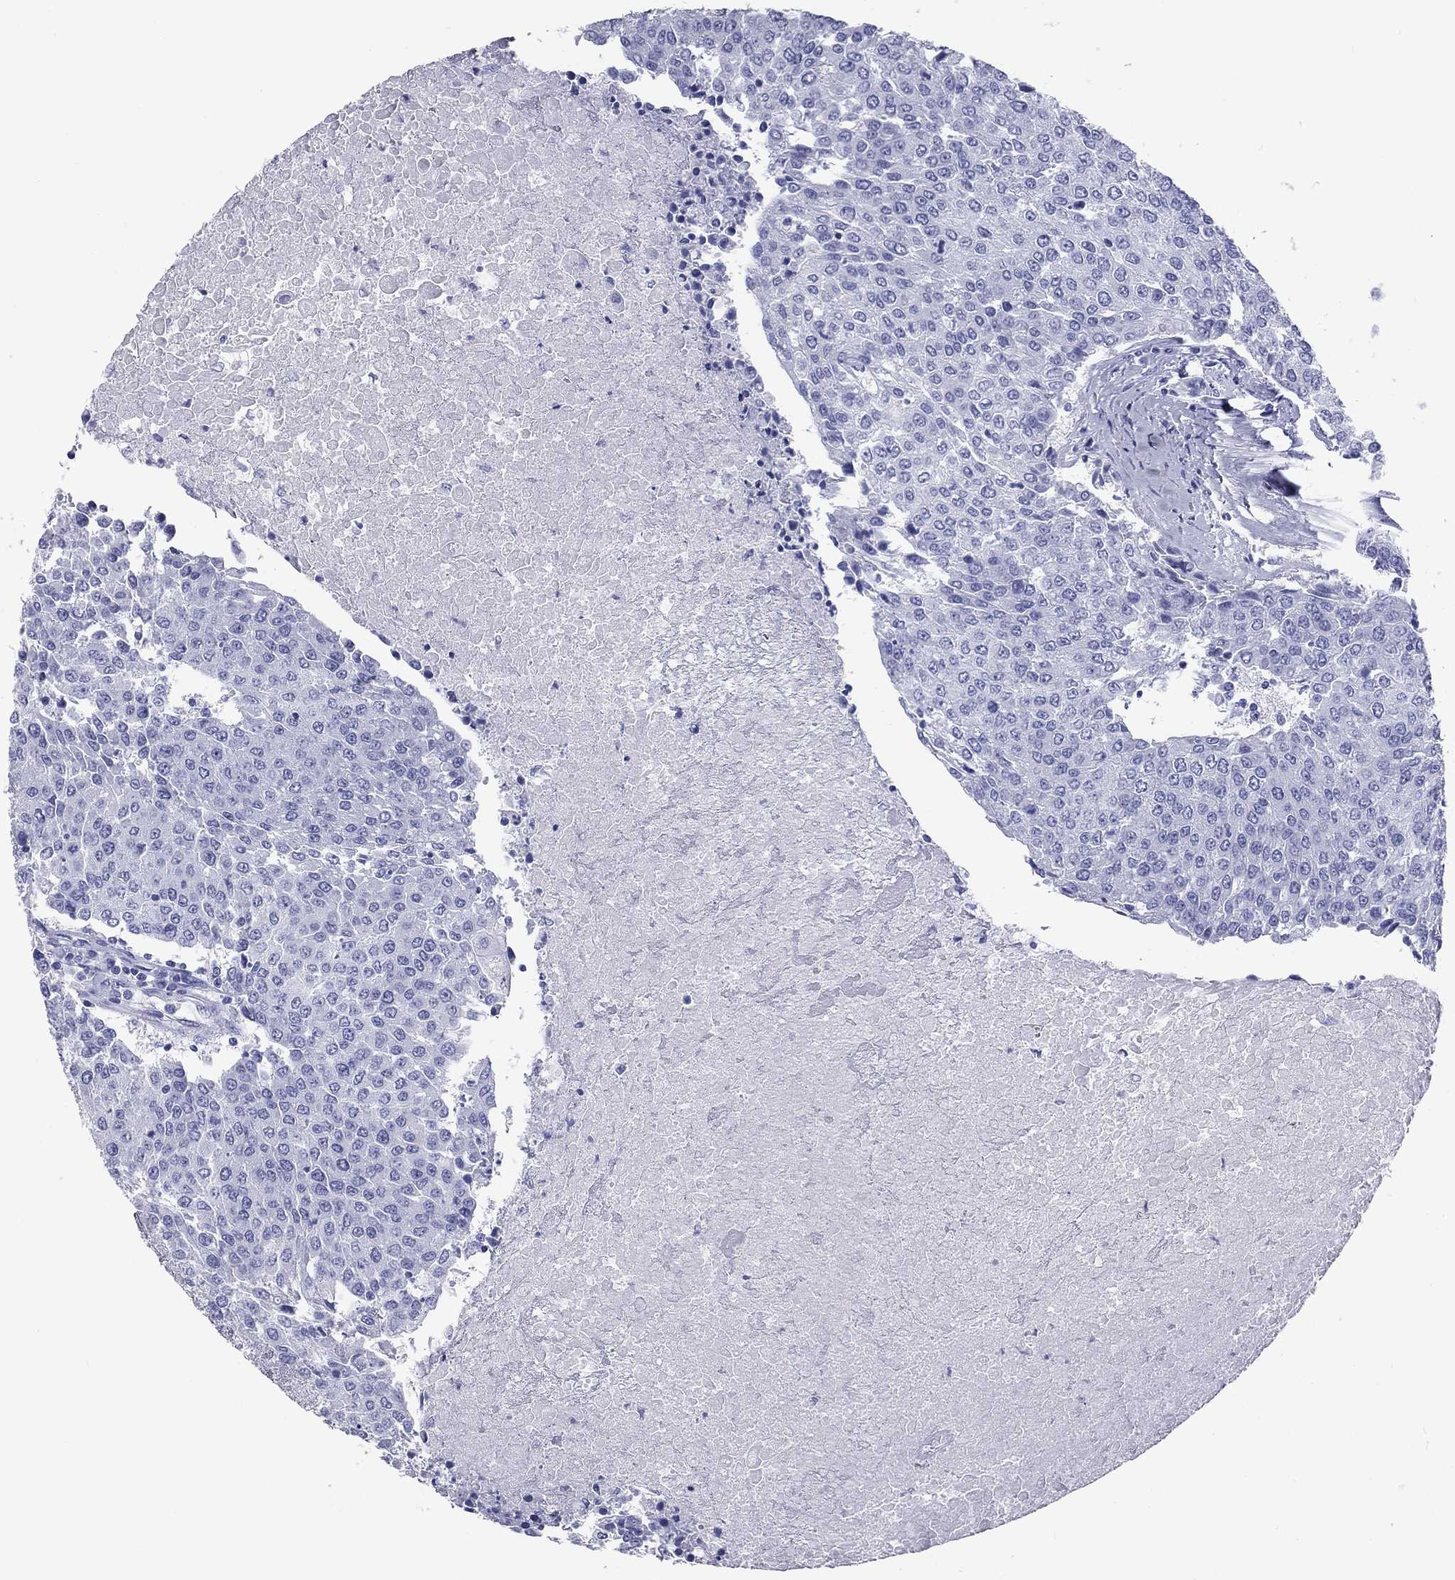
{"staining": {"intensity": "negative", "quantity": "none", "location": "none"}, "tissue": "urothelial cancer", "cell_type": "Tumor cells", "image_type": "cancer", "snomed": [{"axis": "morphology", "description": "Urothelial carcinoma, High grade"}, {"axis": "topography", "description": "Urinary bladder"}], "caption": "The histopathology image shows no staining of tumor cells in urothelial cancer.", "gene": "DNALI1", "patient": {"sex": "female", "age": 85}}